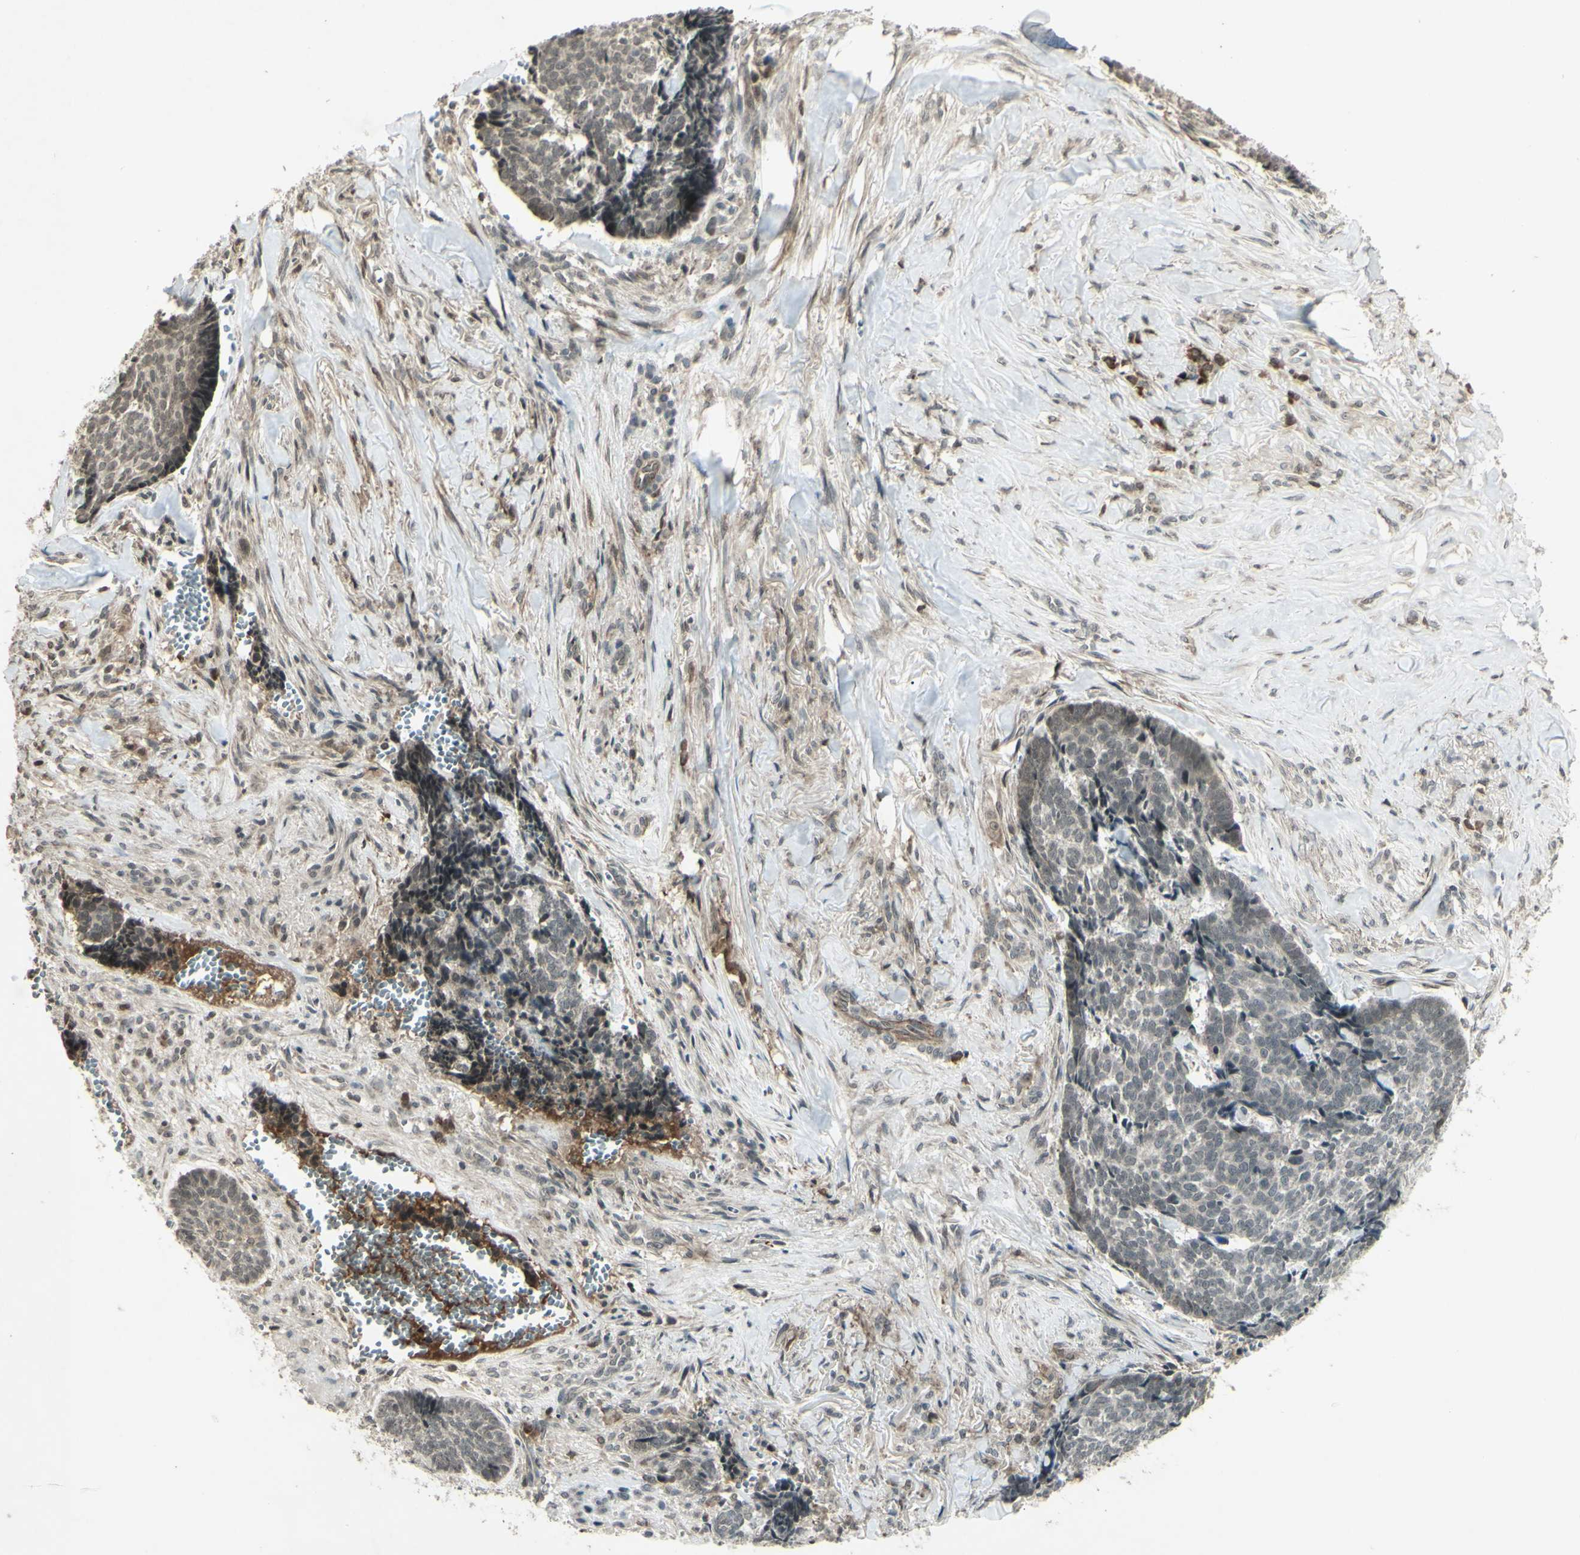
{"staining": {"intensity": "weak", "quantity": "25%-75%", "location": "cytoplasmic/membranous"}, "tissue": "skin cancer", "cell_type": "Tumor cells", "image_type": "cancer", "snomed": [{"axis": "morphology", "description": "Basal cell carcinoma"}, {"axis": "topography", "description": "Skin"}], "caption": "An image of skin cancer stained for a protein reveals weak cytoplasmic/membranous brown staining in tumor cells.", "gene": "BLNK", "patient": {"sex": "male", "age": 84}}